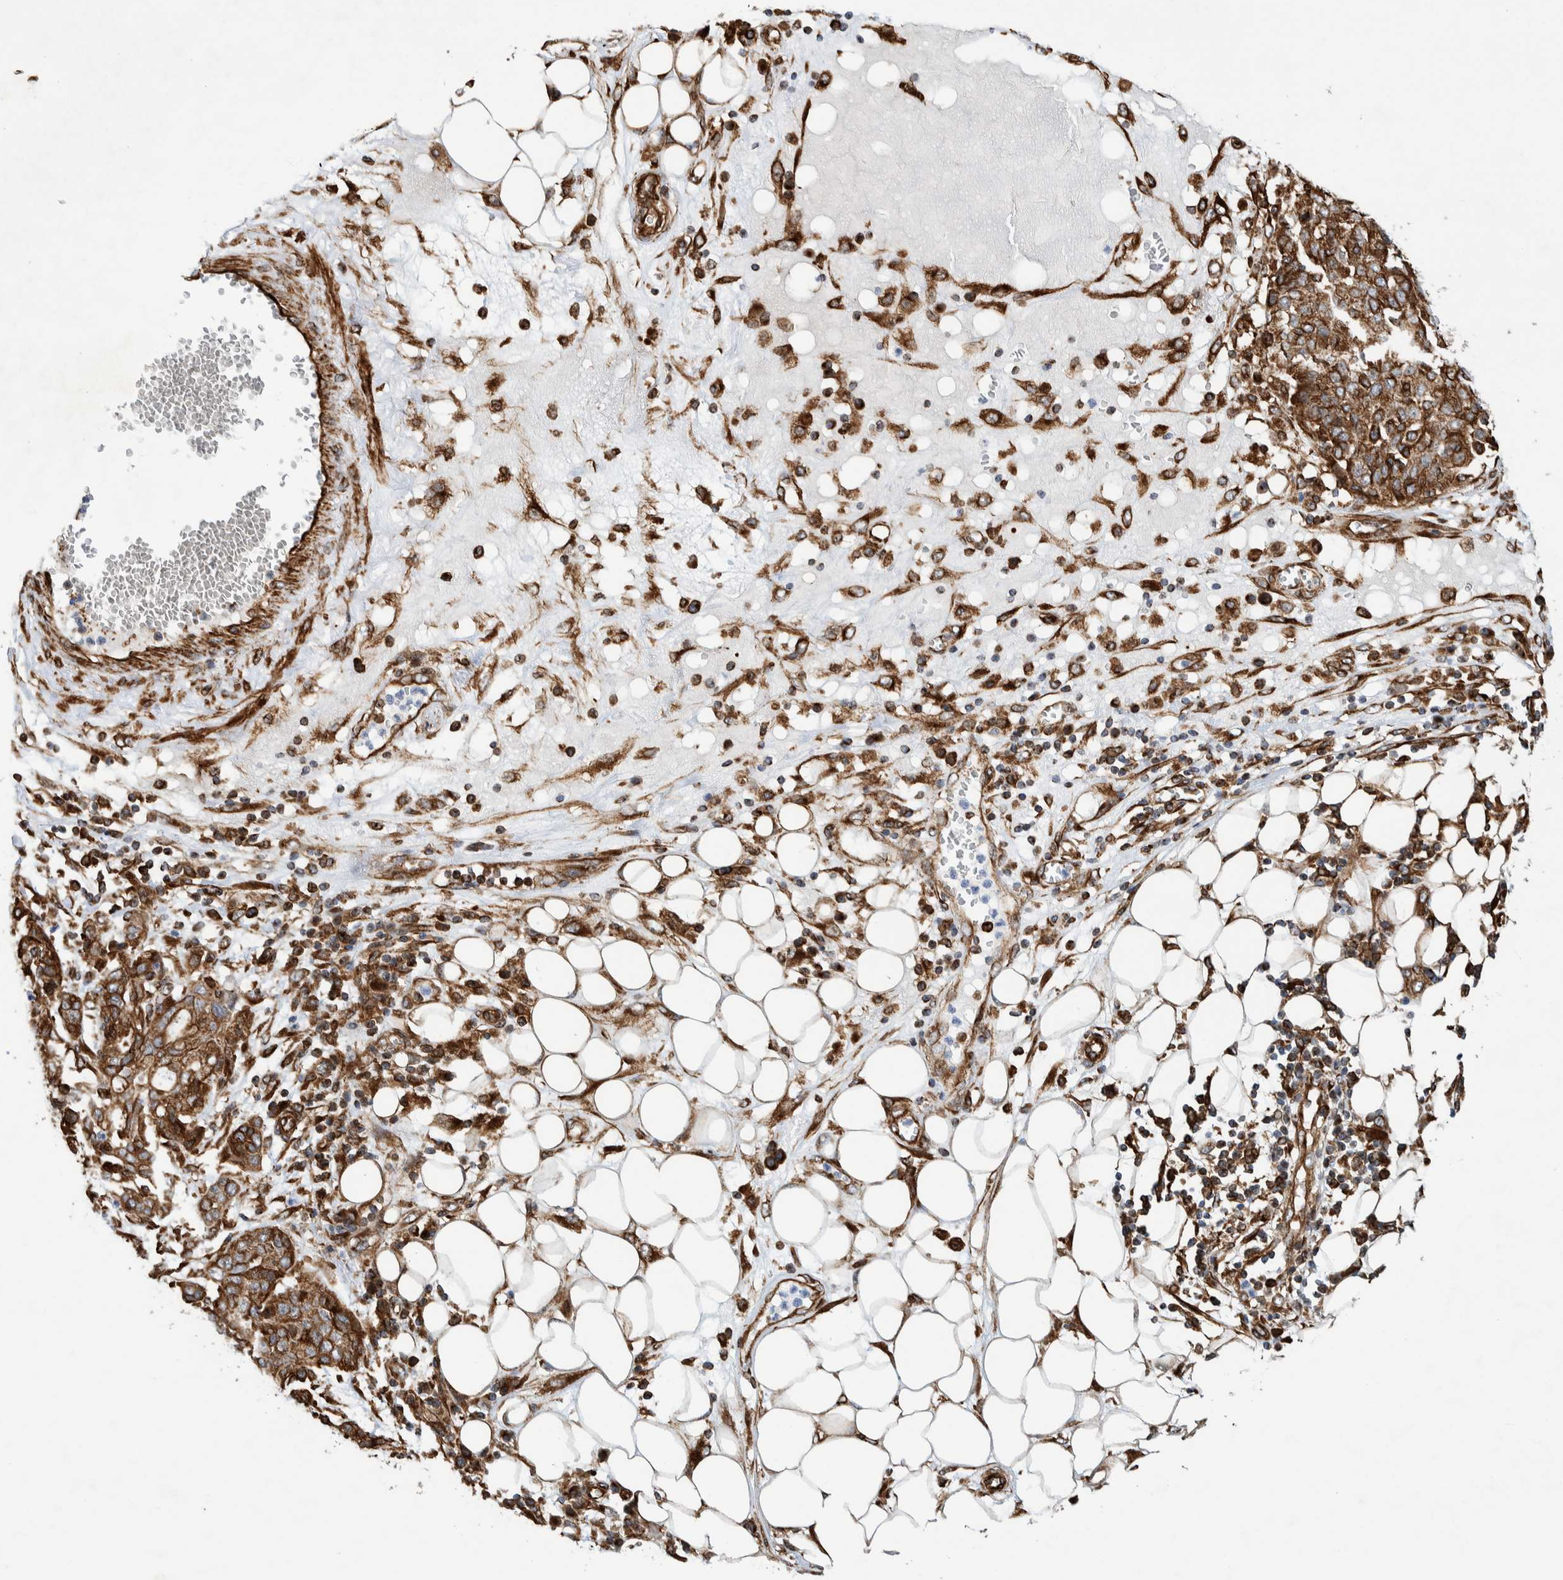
{"staining": {"intensity": "strong", "quantity": ">75%", "location": "cytoplasmic/membranous"}, "tissue": "ovarian cancer", "cell_type": "Tumor cells", "image_type": "cancer", "snomed": [{"axis": "morphology", "description": "Cystadenocarcinoma, serous, NOS"}, {"axis": "topography", "description": "Soft tissue"}, {"axis": "topography", "description": "Ovary"}], "caption": "Ovarian cancer stained for a protein demonstrates strong cytoplasmic/membranous positivity in tumor cells.", "gene": "CCDC57", "patient": {"sex": "female", "age": 57}}